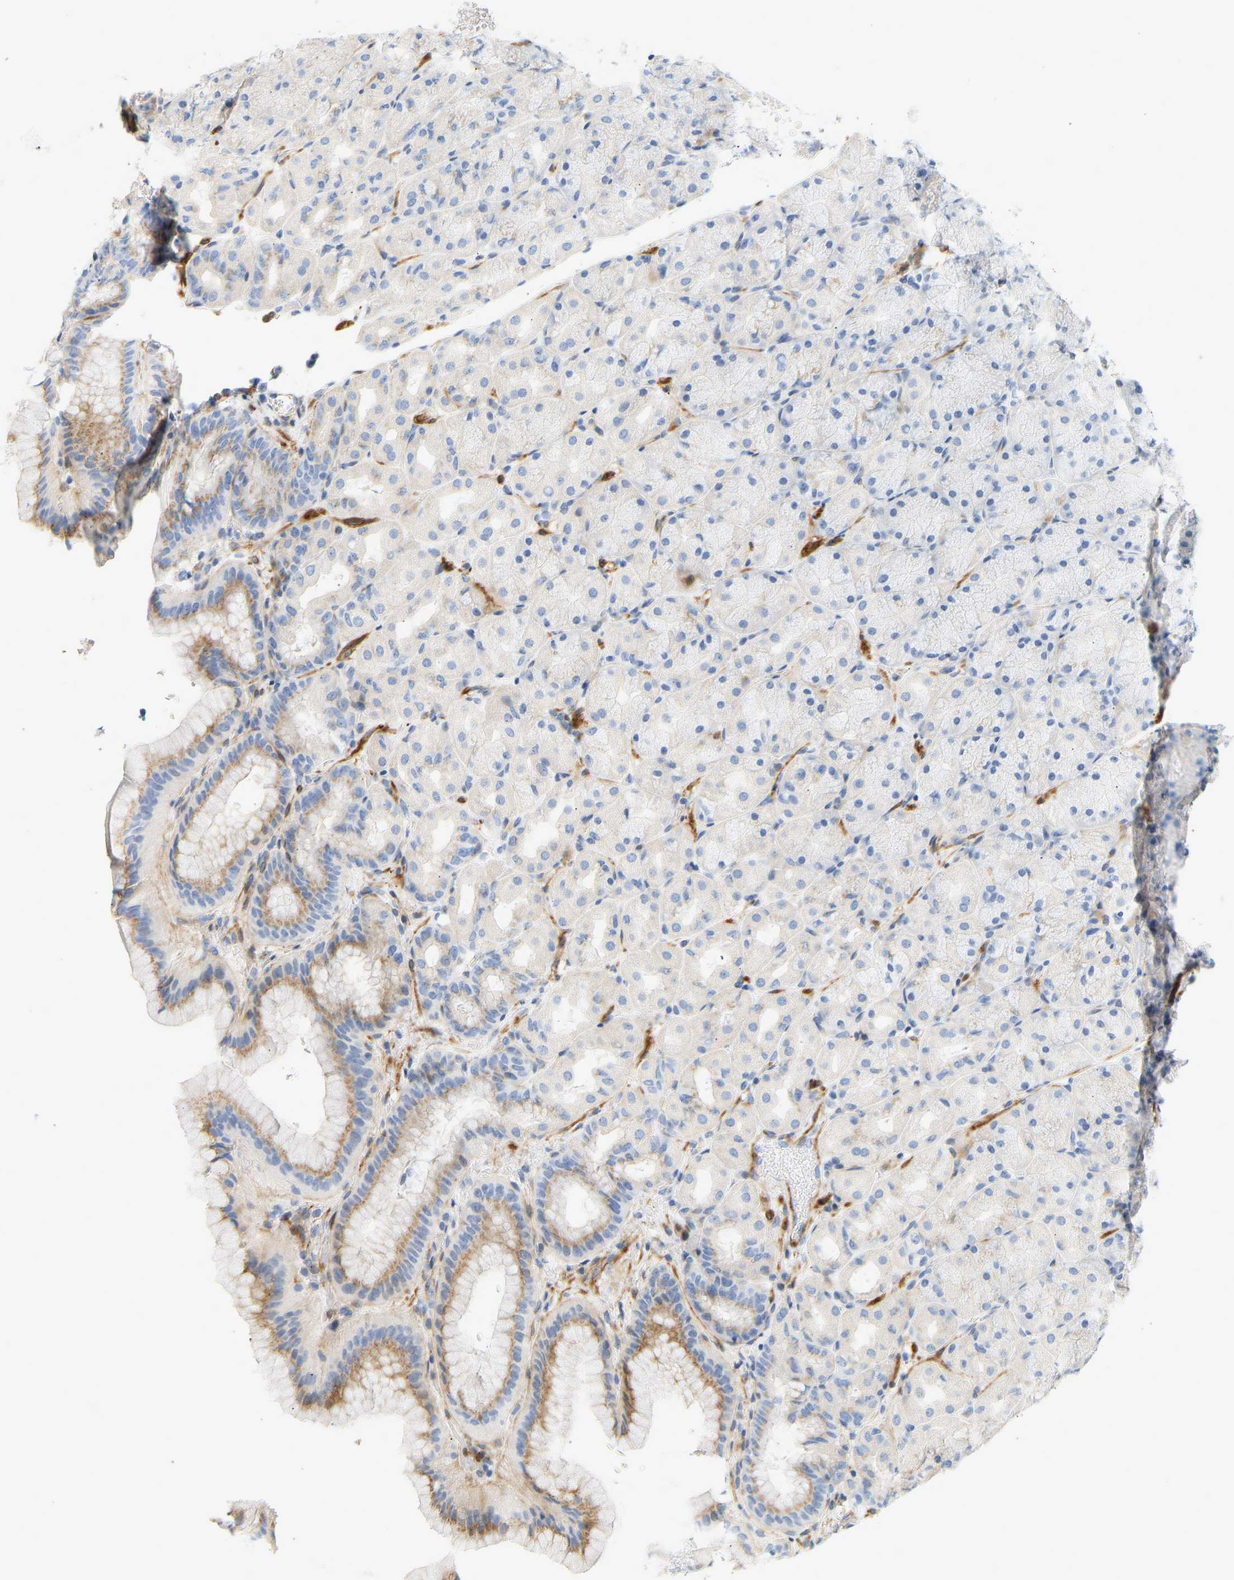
{"staining": {"intensity": "moderate", "quantity": "<25%", "location": "cytoplasmic/membranous"}, "tissue": "stomach", "cell_type": "Glandular cells", "image_type": "normal", "snomed": [{"axis": "morphology", "description": "Normal tissue, NOS"}, {"axis": "morphology", "description": "Carcinoid, malignant, NOS"}, {"axis": "topography", "description": "Stomach, upper"}], "caption": "Normal stomach reveals moderate cytoplasmic/membranous staining in approximately <25% of glandular cells.", "gene": "SLC30A7", "patient": {"sex": "male", "age": 39}}